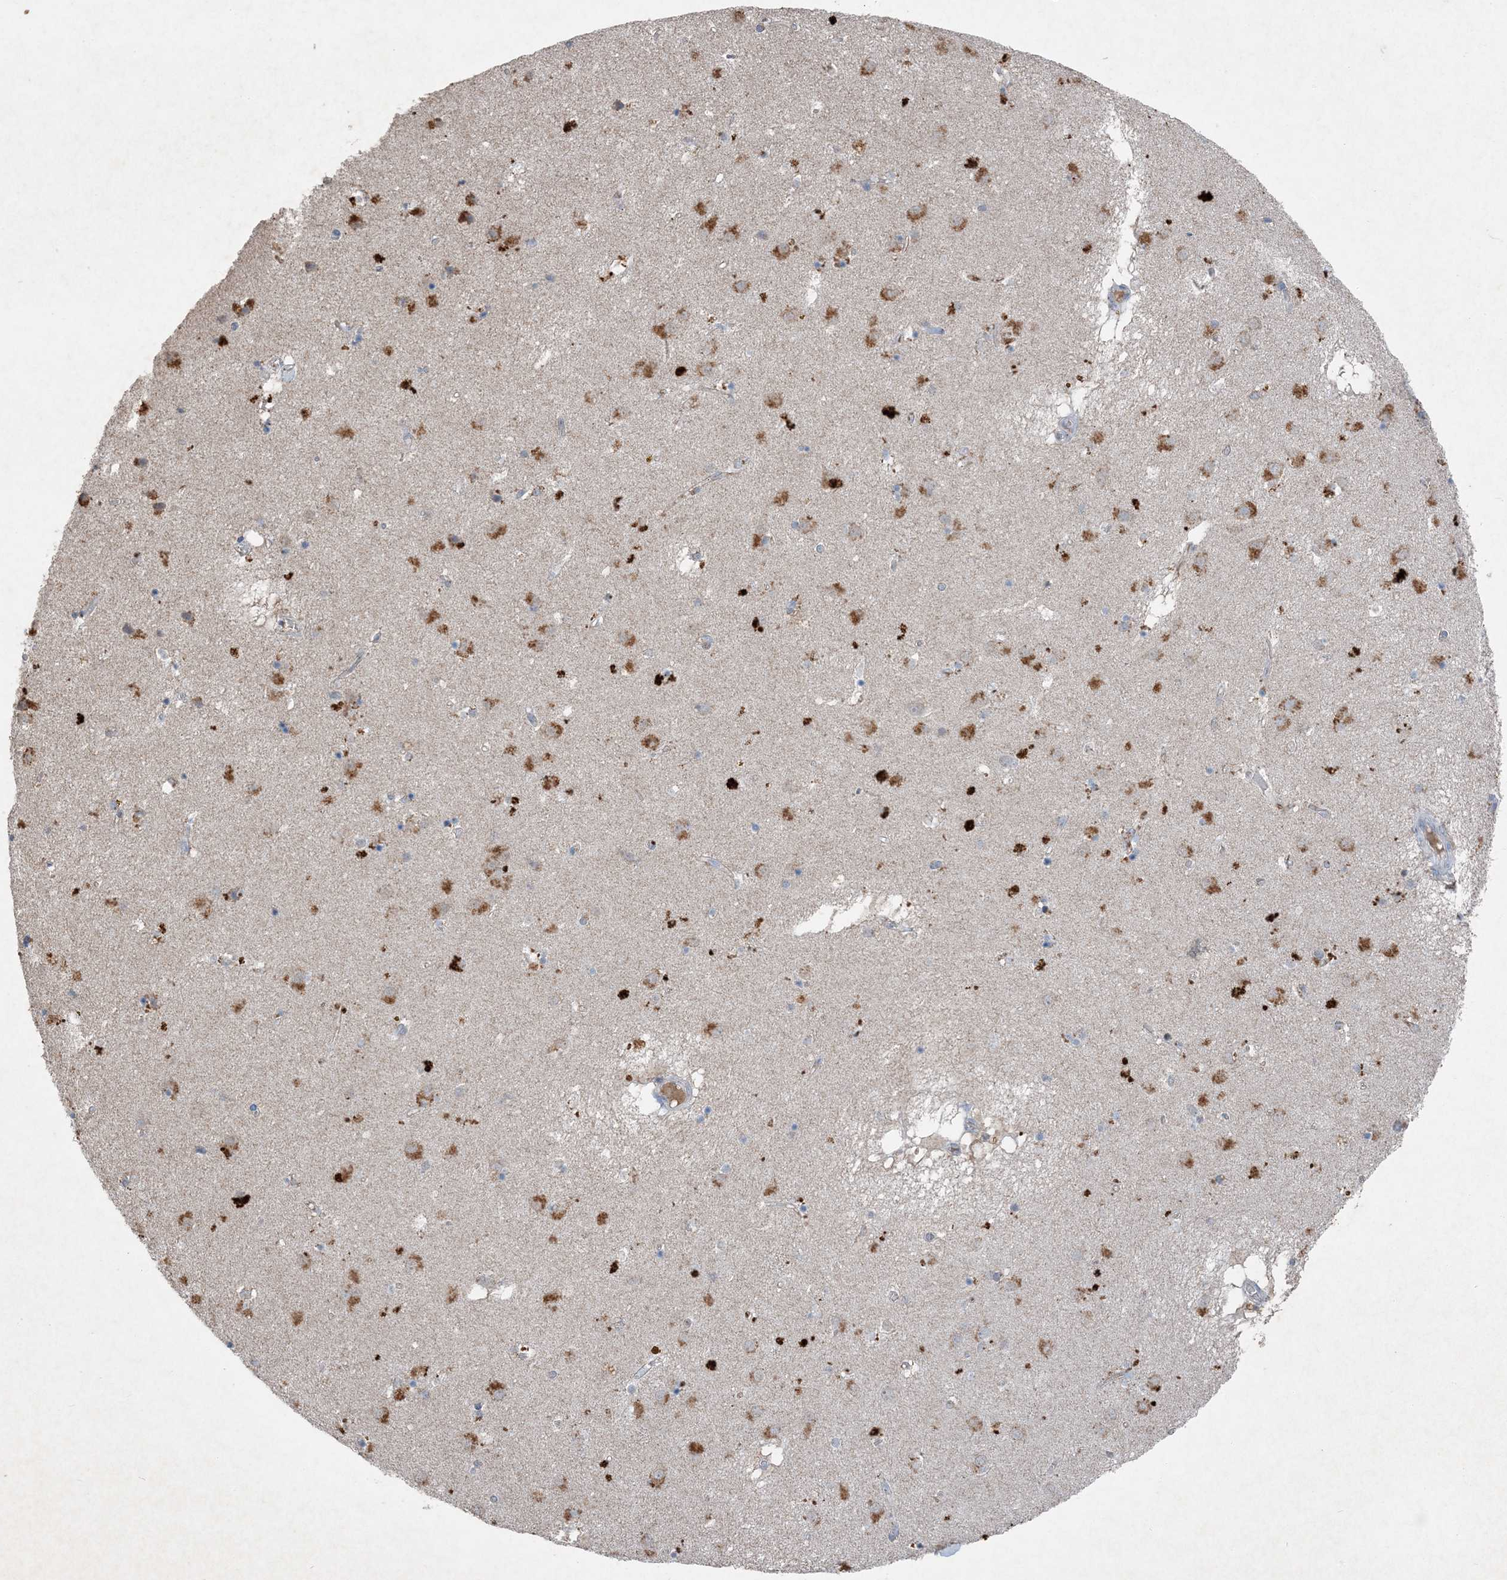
{"staining": {"intensity": "moderate", "quantity": "<25%", "location": "cytoplasmic/membranous"}, "tissue": "caudate", "cell_type": "Glial cells", "image_type": "normal", "snomed": [{"axis": "morphology", "description": "Normal tissue, NOS"}, {"axis": "topography", "description": "Lateral ventricle wall"}], "caption": "Moderate cytoplasmic/membranous staining is identified in approximately <25% of glial cells in normal caudate.", "gene": "FCN3", "patient": {"sex": "male", "age": 70}}